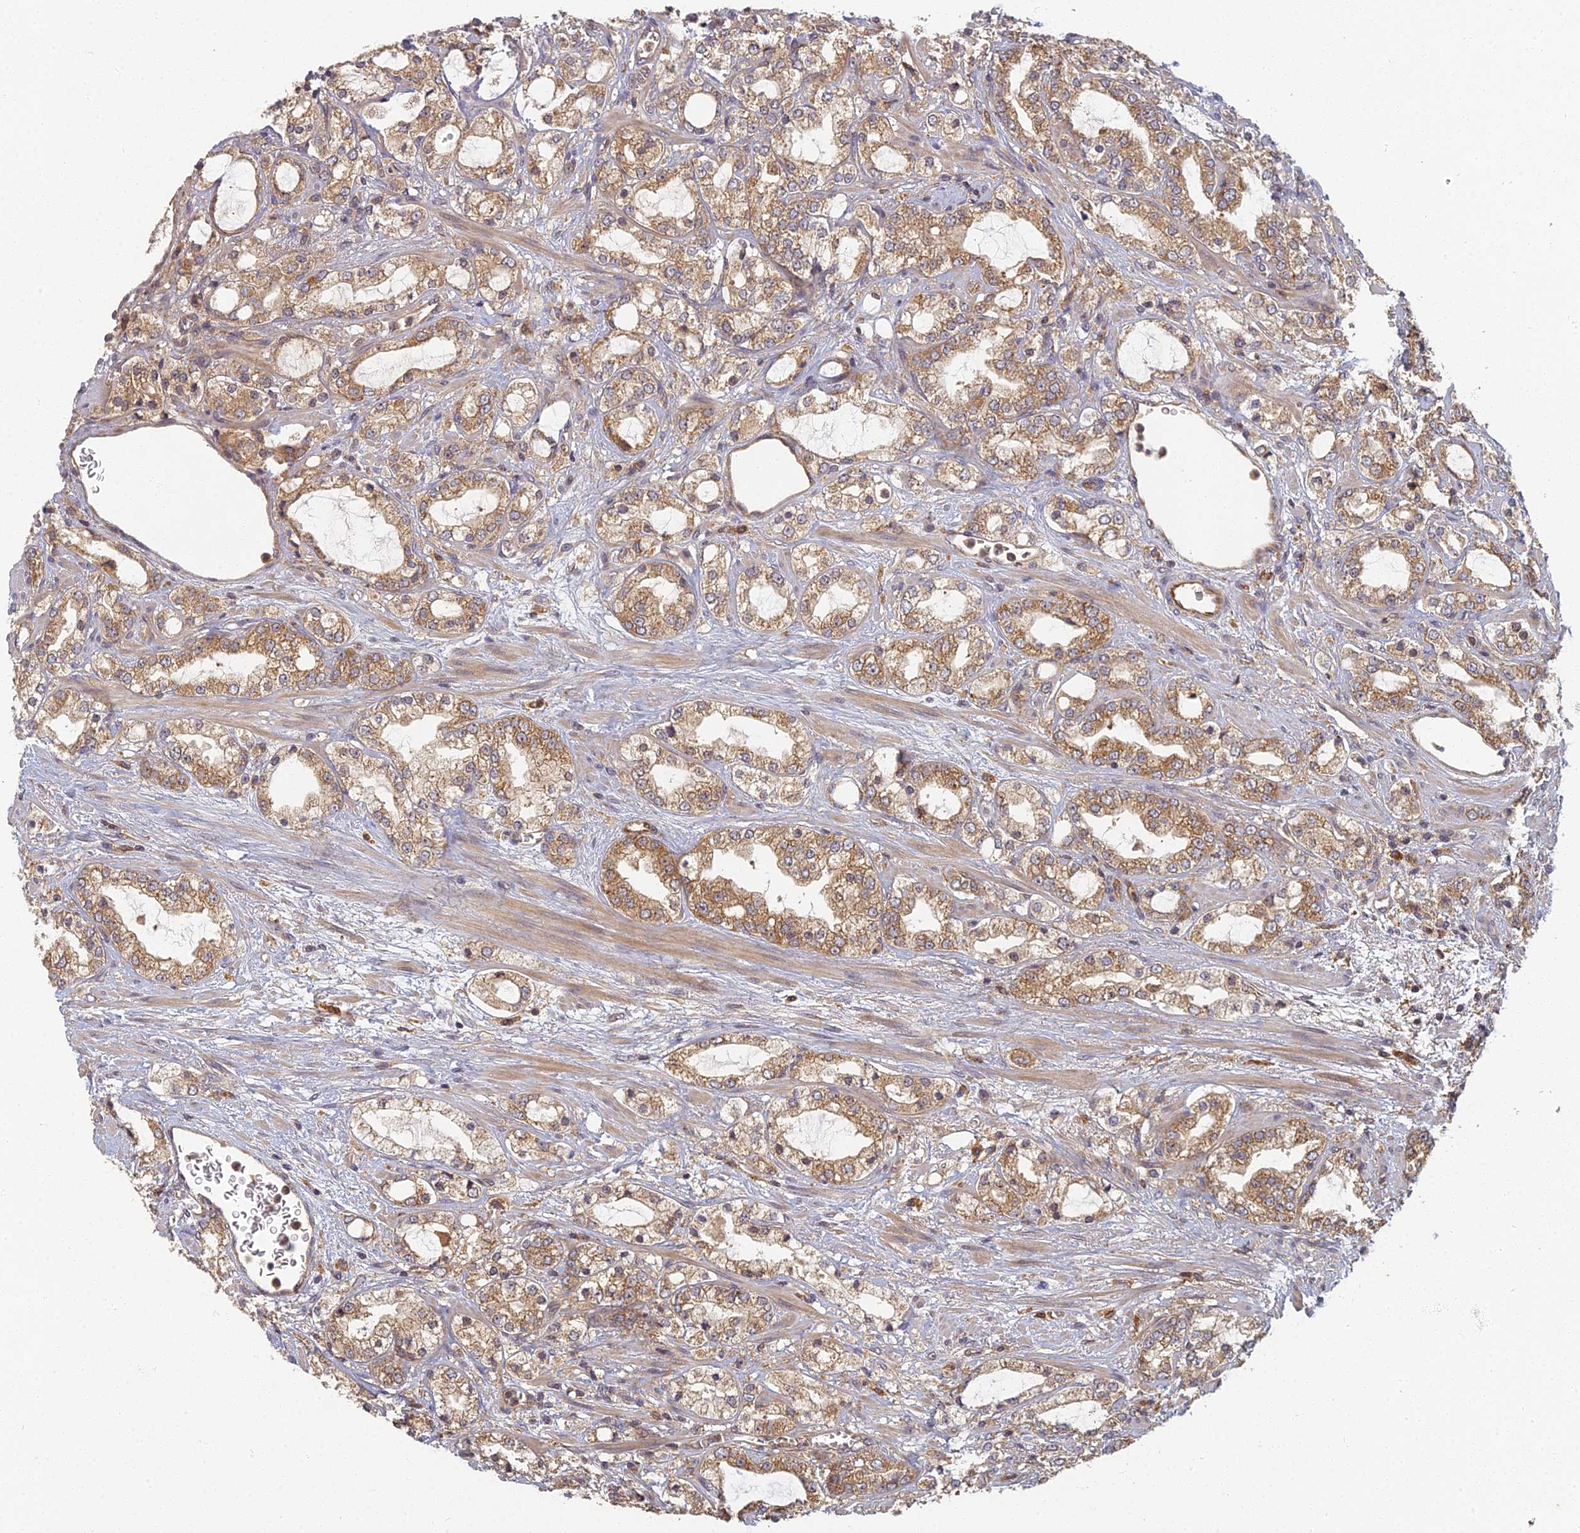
{"staining": {"intensity": "moderate", "quantity": ">75%", "location": "cytoplasmic/membranous"}, "tissue": "prostate cancer", "cell_type": "Tumor cells", "image_type": "cancer", "snomed": [{"axis": "morphology", "description": "Adenocarcinoma, High grade"}, {"axis": "topography", "description": "Prostate"}], "caption": "Human prostate cancer stained for a protein (brown) demonstrates moderate cytoplasmic/membranous positive expression in about >75% of tumor cells.", "gene": "INO80D", "patient": {"sex": "male", "age": 64}}